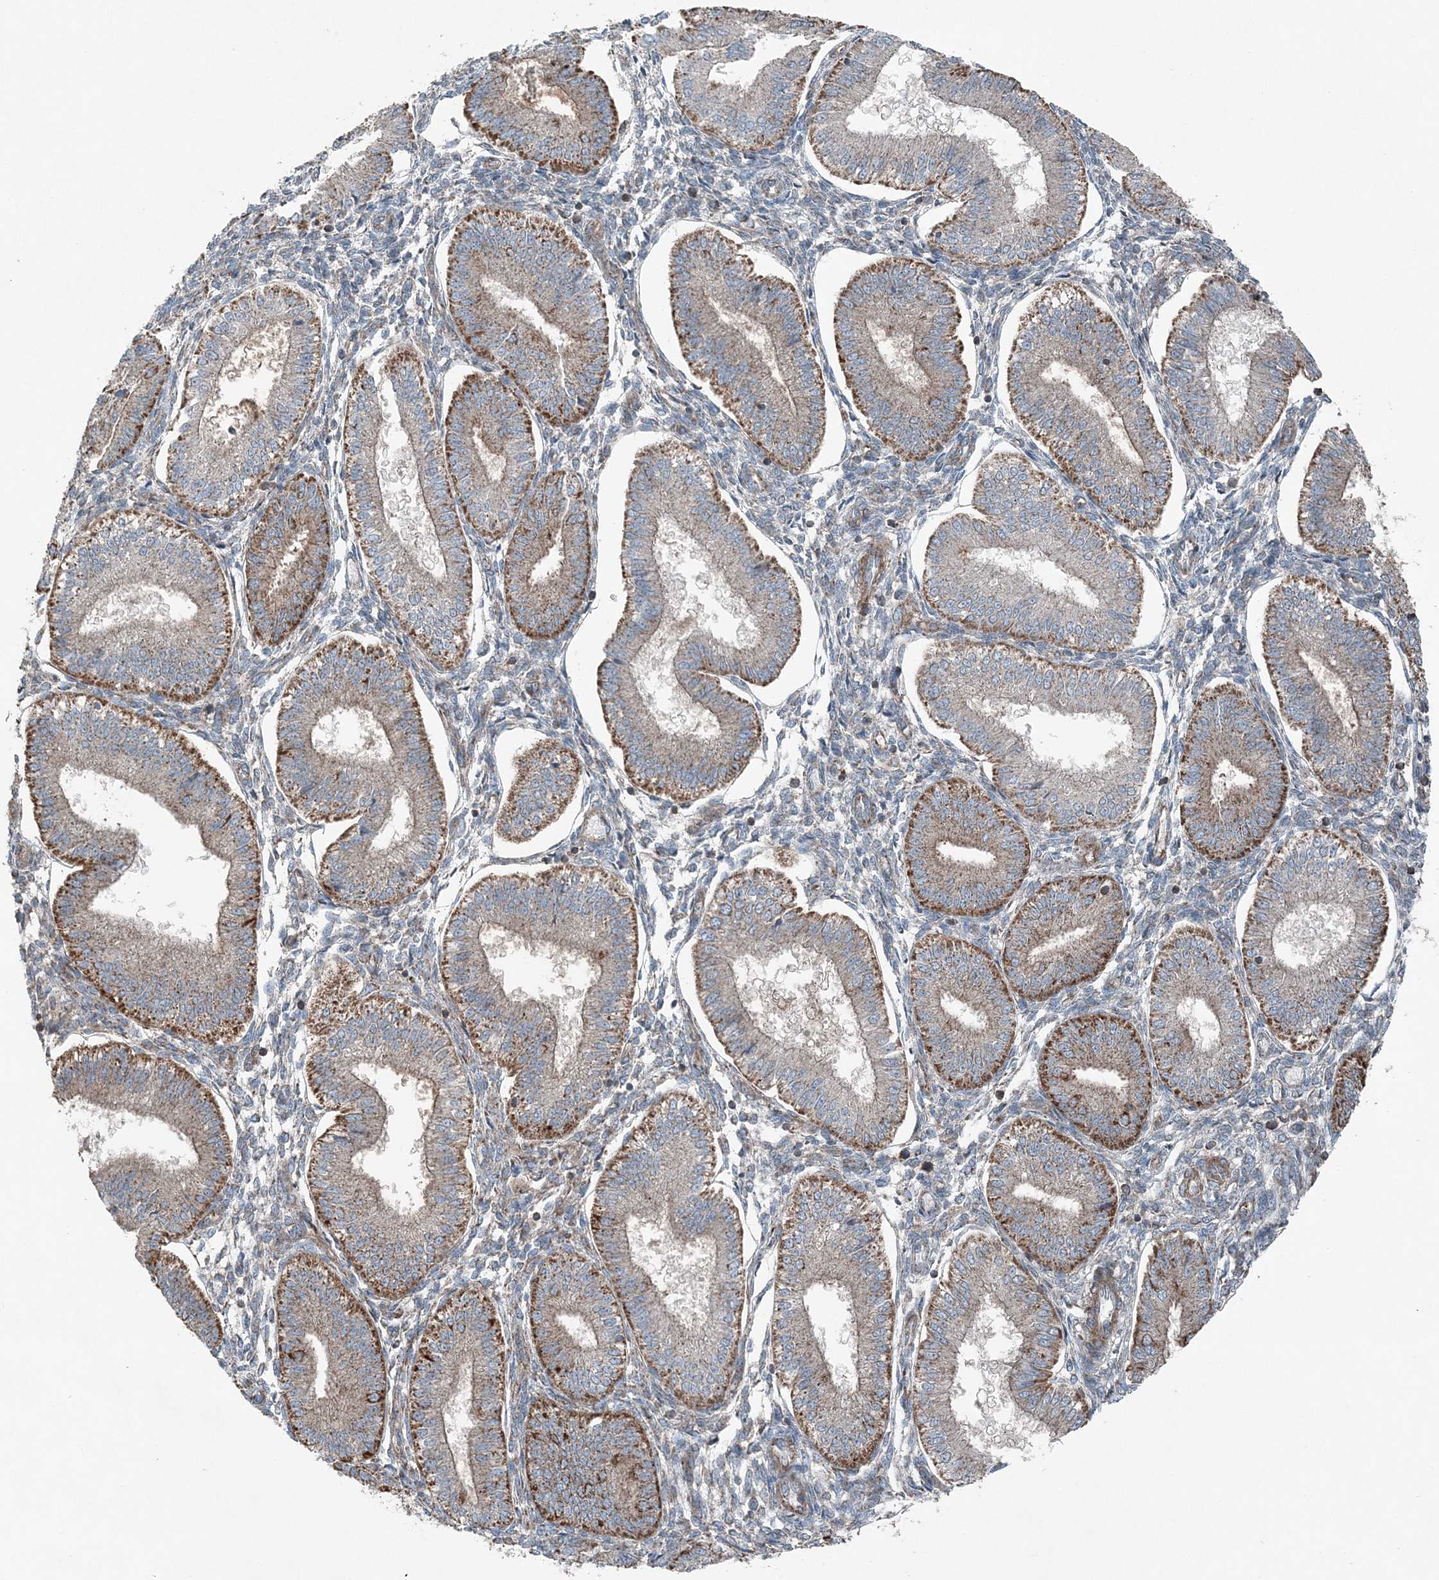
{"staining": {"intensity": "moderate", "quantity": "25%-75%", "location": "cytoplasmic/membranous"}, "tissue": "endometrium", "cell_type": "Cells in endometrial stroma", "image_type": "normal", "snomed": [{"axis": "morphology", "description": "Normal tissue, NOS"}, {"axis": "topography", "description": "Endometrium"}], "caption": "Brown immunohistochemical staining in normal endometrium displays moderate cytoplasmic/membranous positivity in approximately 25%-75% of cells in endometrial stroma.", "gene": "KY", "patient": {"sex": "female", "age": 39}}